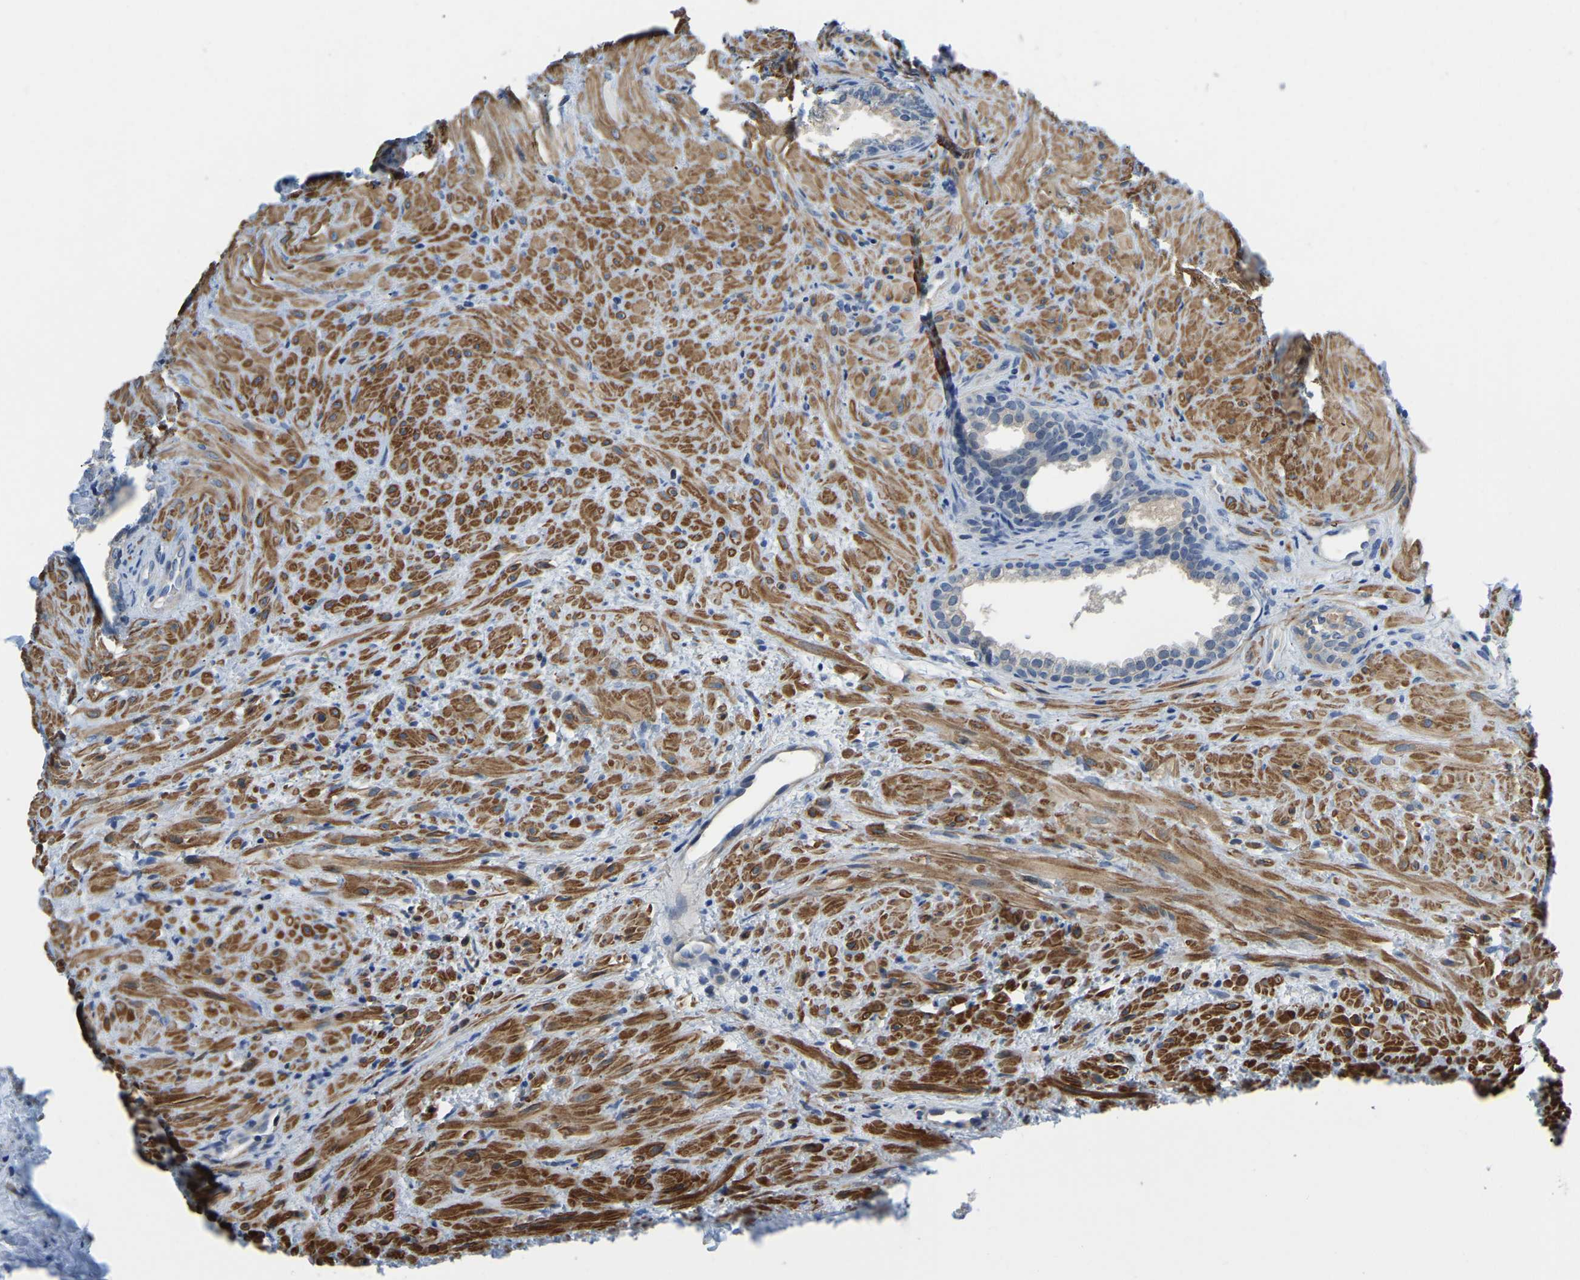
{"staining": {"intensity": "moderate", "quantity": "<25%", "location": "cytoplasmic/membranous"}, "tissue": "prostate", "cell_type": "Glandular cells", "image_type": "normal", "snomed": [{"axis": "morphology", "description": "Normal tissue, NOS"}, {"axis": "topography", "description": "Prostate"}], "caption": "Glandular cells demonstrate moderate cytoplasmic/membranous staining in about <25% of cells in normal prostate.", "gene": "LIAS", "patient": {"sex": "male", "age": 76}}